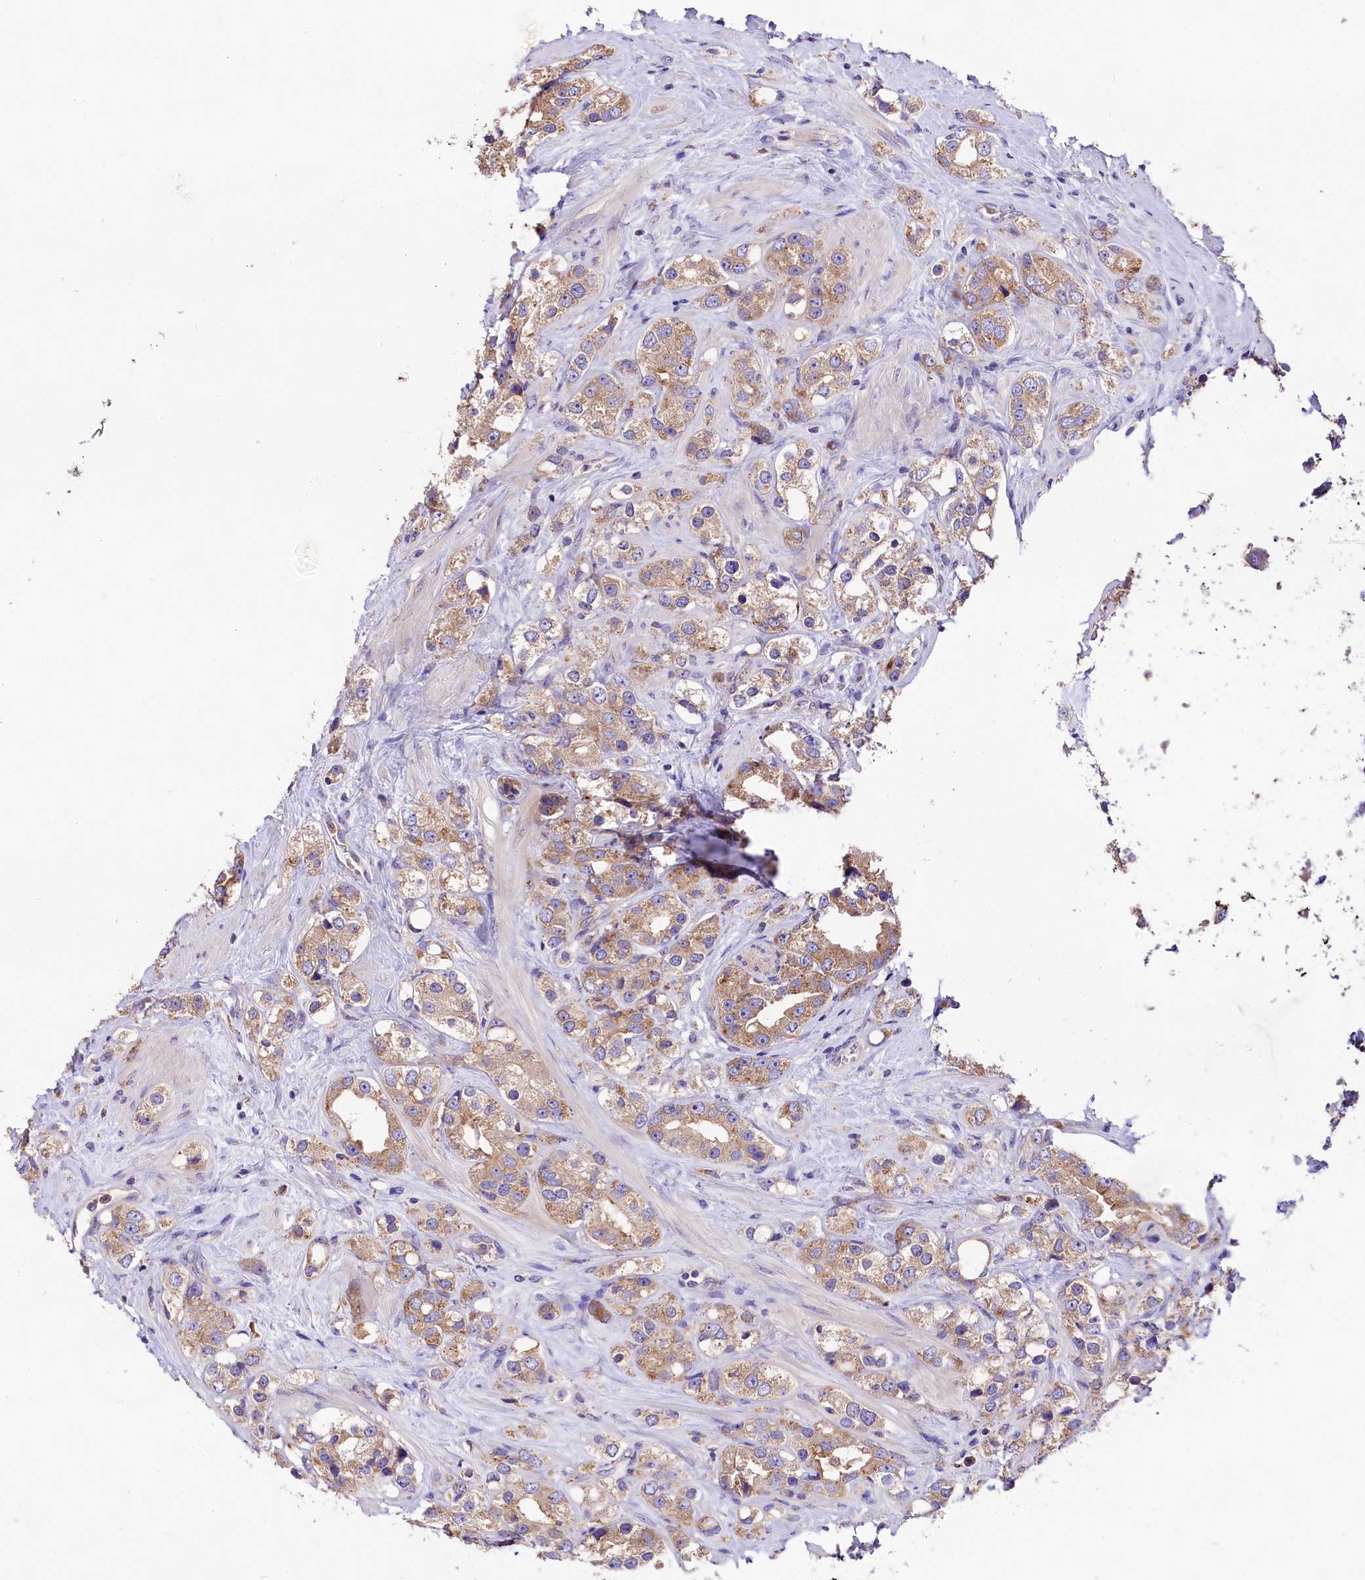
{"staining": {"intensity": "moderate", "quantity": ">75%", "location": "cytoplasmic/membranous"}, "tissue": "prostate cancer", "cell_type": "Tumor cells", "image_type": "cancer", "snomed": [{"axis": "morphology", "description": "Adenocarcinoma, NOS"}, {"axis": "topography", "description": "Prostate"}], "caption": "Immunohistochemical staining of human prostate cancer shows medium levels of moderate cytoplasmic/membranous staining in approximately >75% of tumor cells.", "gene": "PEMT", "patient": {"sex": "male", "age": 79}}